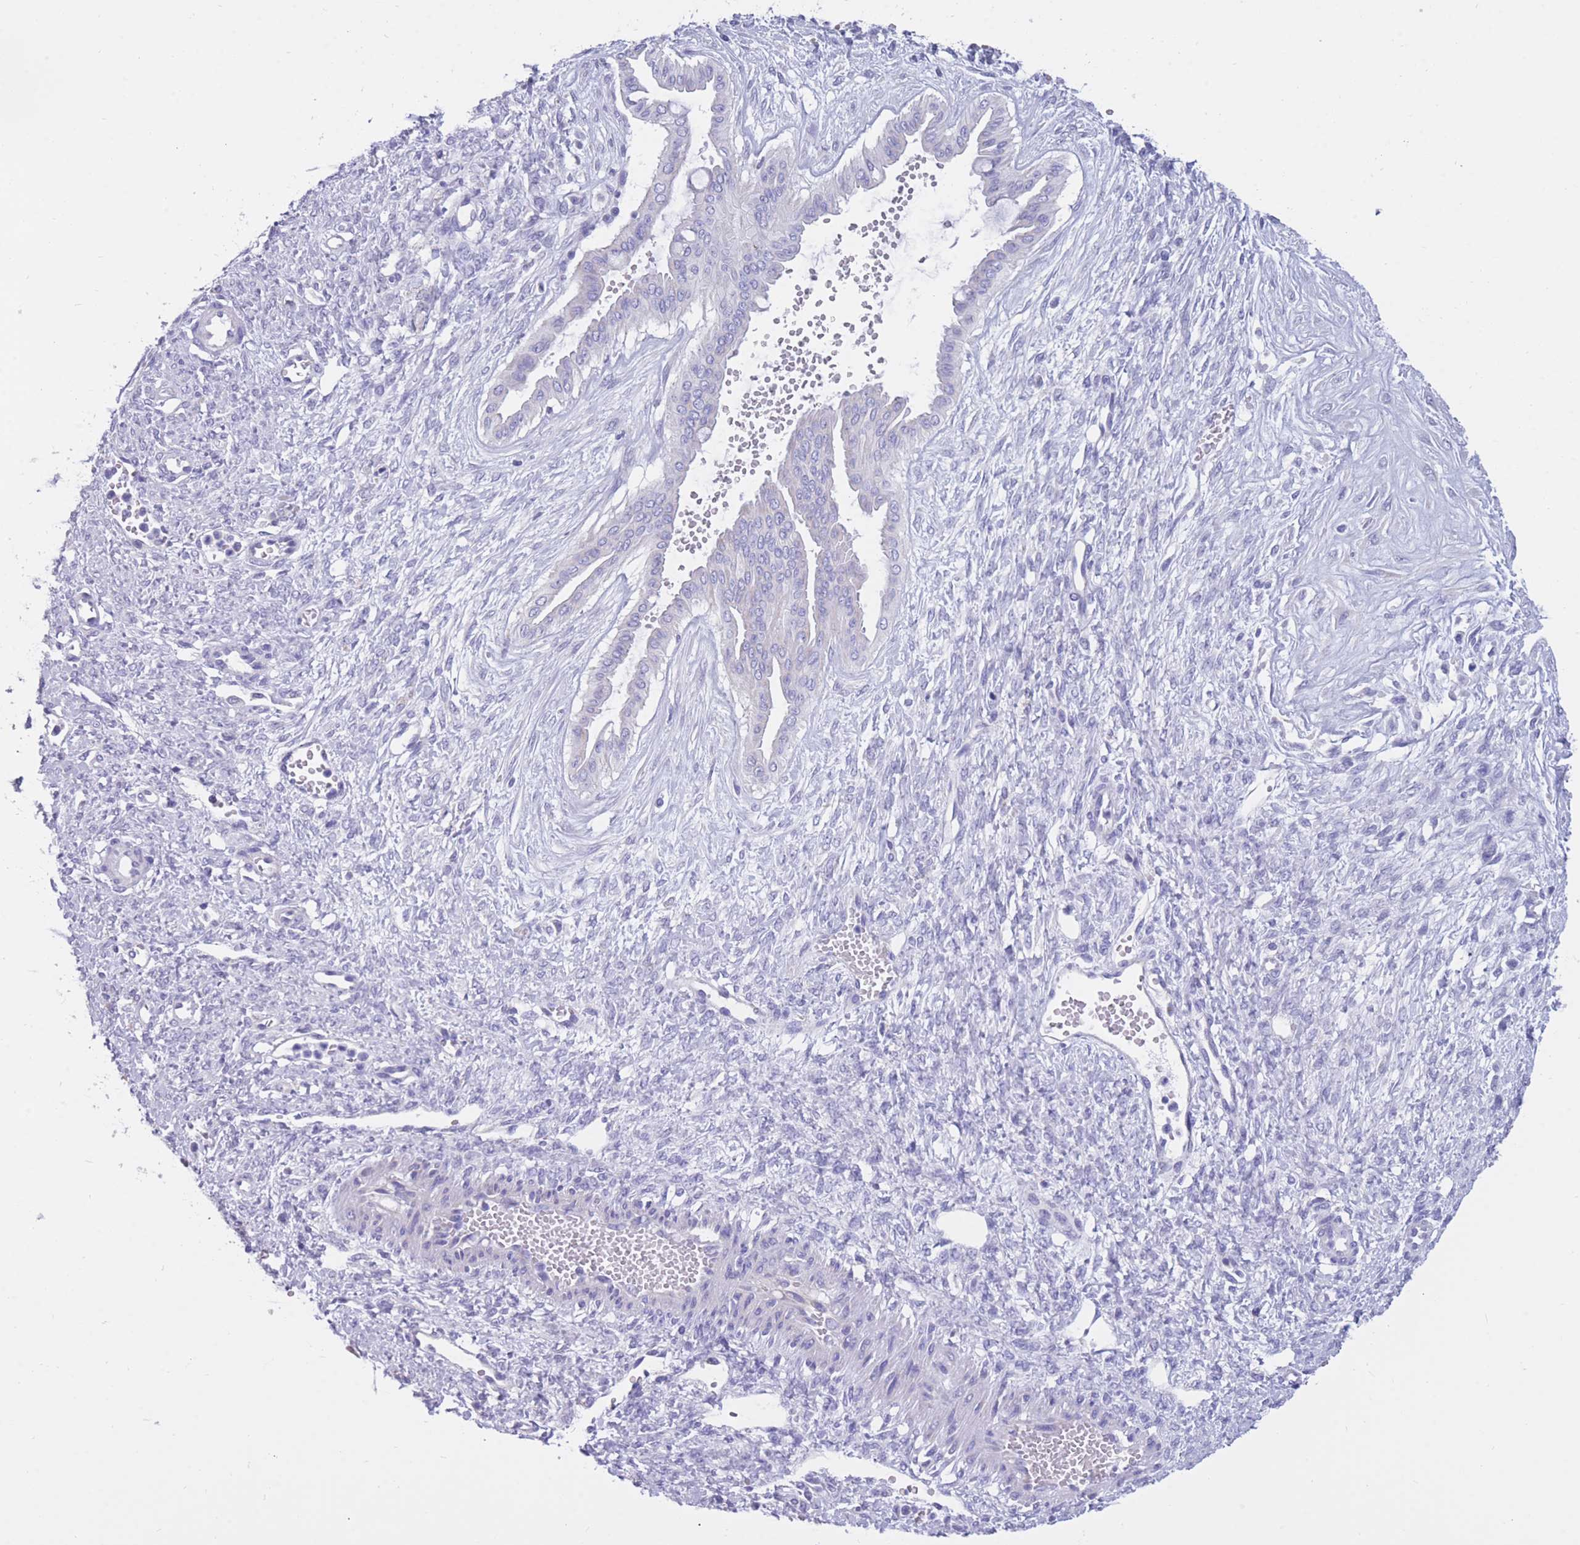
{"staining": {"intensity": "negative", "quantity": "none", "location": "none"}, "tissue": "ovarian cancer", "cell_type": "Tumor cells", "image_type": "cancer", "snomed": [{"axis": "morphology", "description": "Cystadenocarcinoma, mucinous, NOS"}, {"axis": "topography", "description": "Ovary"}], "caption": "IHC image of neoplastic tissue: ovarian cancer stained with DAB (3,3'-diaminobenzidine) shows no significant protein positivity in tumor cells.", "gene": "INTS2", "patient": {"sex": "female", "age": 73}}